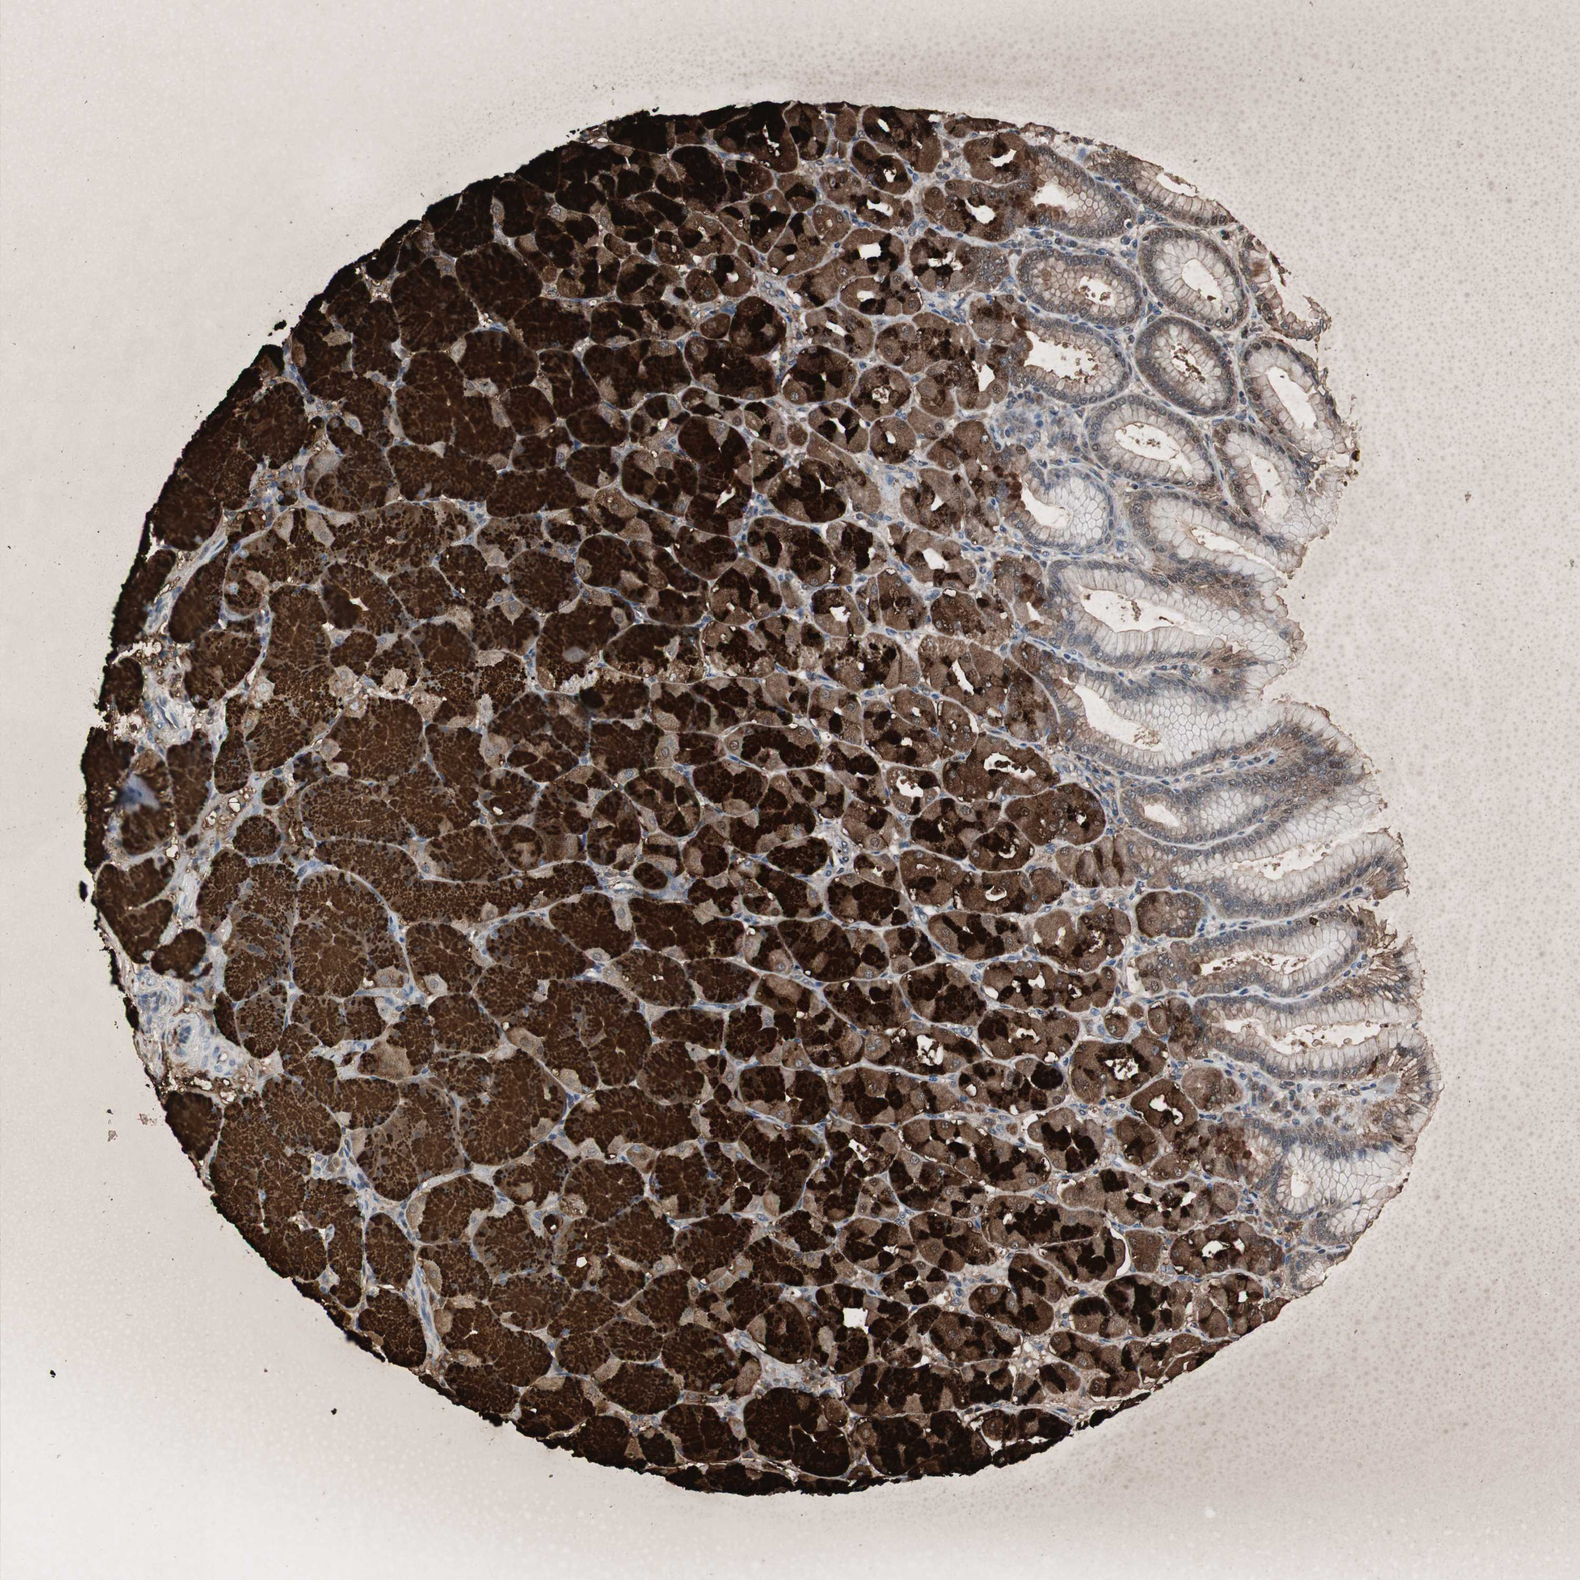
{"staining": {"intensity": "strong", "quantity": "25%-75%", "location": "cytoplasmic/membranous"}, "tissue": "stomach", "cell_type": "Glandular cells", "image_type": "normal", "snomed": [{"axis": "morphology", "description": "Normal tissue, NOS"}, {"axis": "topography", "description": "Stomach, upper"}], "caption": "An immunohistochemistry micrograph of normal tissue is shown. Protein staining in brown highlights strong cytoplasmic/membranous positivity in stomach within glandular cells.", "gene": "ZSCAN22", "patient": {"sex": "female", "age": 56}}